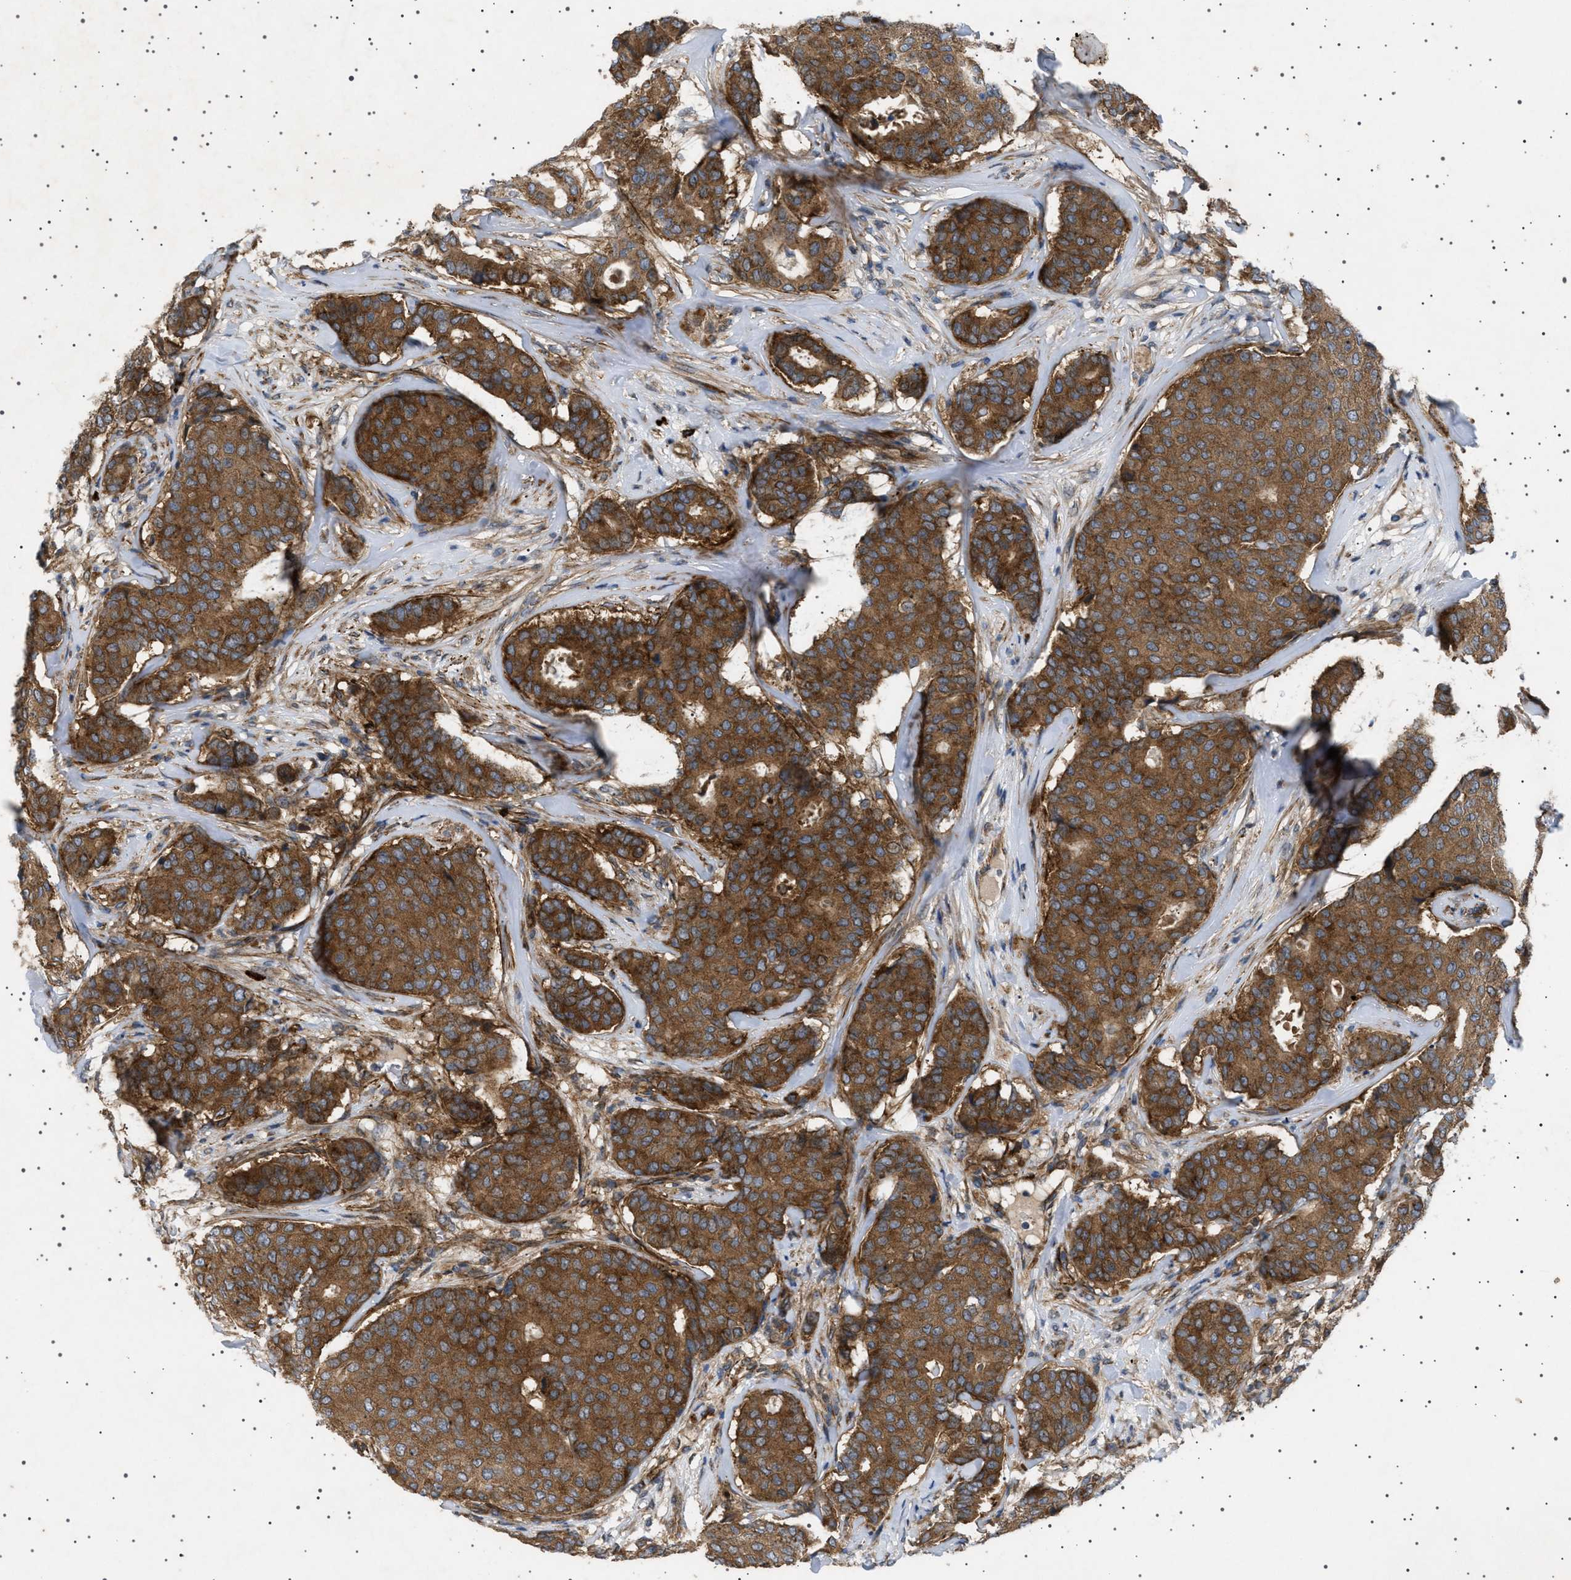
{"staining": {"intensity": "strong", "quantity": ">75%", "location": "cytoplasmic/membranous"}, "tissue": "breast cancer", "cell_type": "Tumor cells", "image_type": "cancer", "snomed": [{"axis": "morphology", "description": "Duct carcinoma"}, {"axis": "topography", "description": "Breast"}], "caption": "Immunohistochemical staining of human breast cancer (infiltrating ductal carcinoma) displays strong cytoplasmic/membranous protein staining in about >75% of tumor cells.", "gene": "CCDC186", "patient": {"sex": "female", "age": 75}}